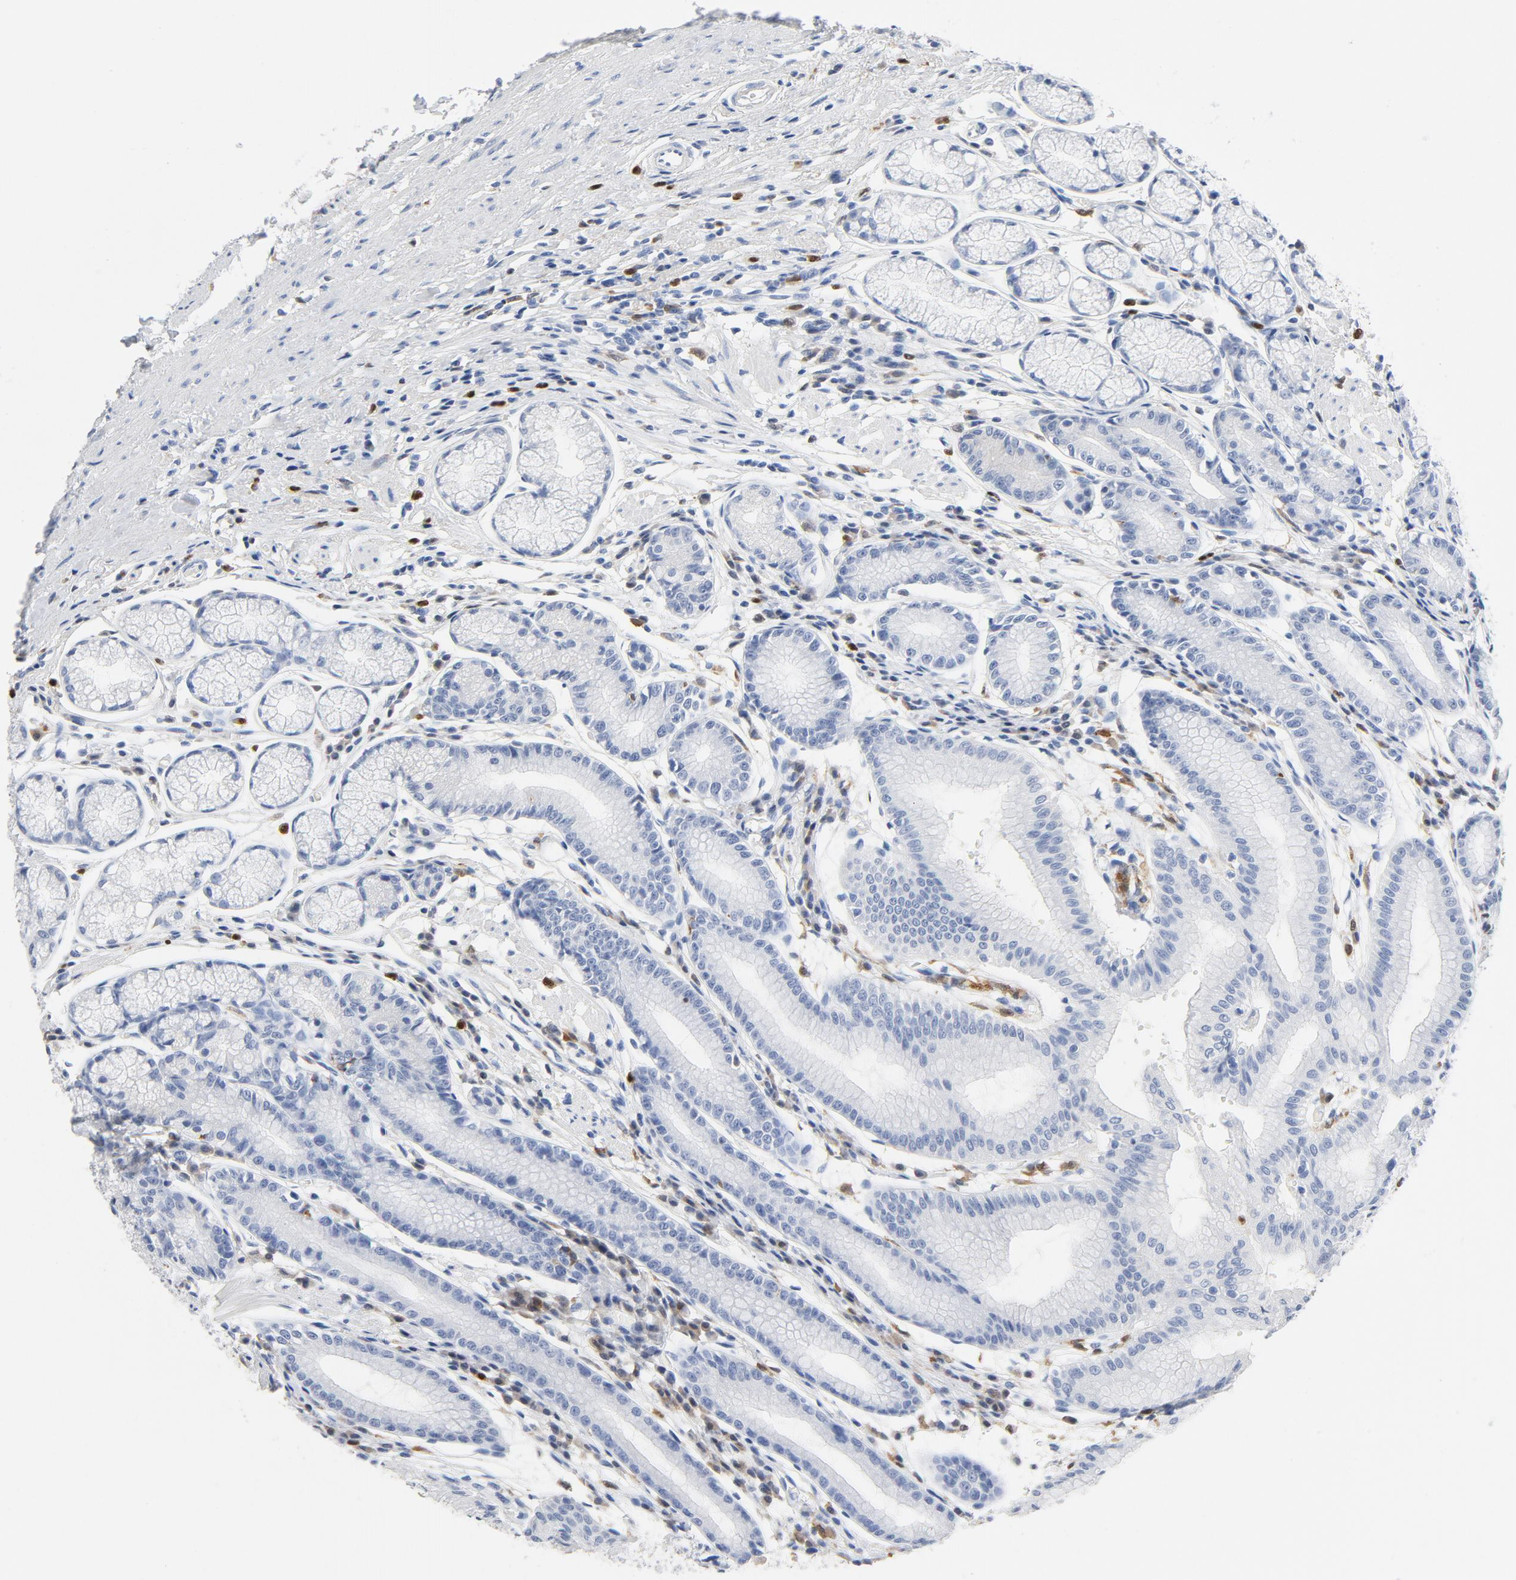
{"staining": {"intensity": "negative", "quantity": "none", "location": "none"}, "tissue": "stomach", "cell_type": "Glandular cells", "image_type": "normal", "snomed": [{"axis": "morphology", "description": "Normal tissue, NOS"}, {"axis": "morphology", "description": "Inflammation, NOS"}, {"axis": "topography", "description": "Stomach, lower"}], "caption": "Immunohistochemical staining of benign stomach exhibits no significant expression in glandular cells. (DAB (3,3'-diaminobenzidine) immunohistochemistry, high magnification).", "gene": "NCF1", "patient": {"sex": "male", "age": 59}}